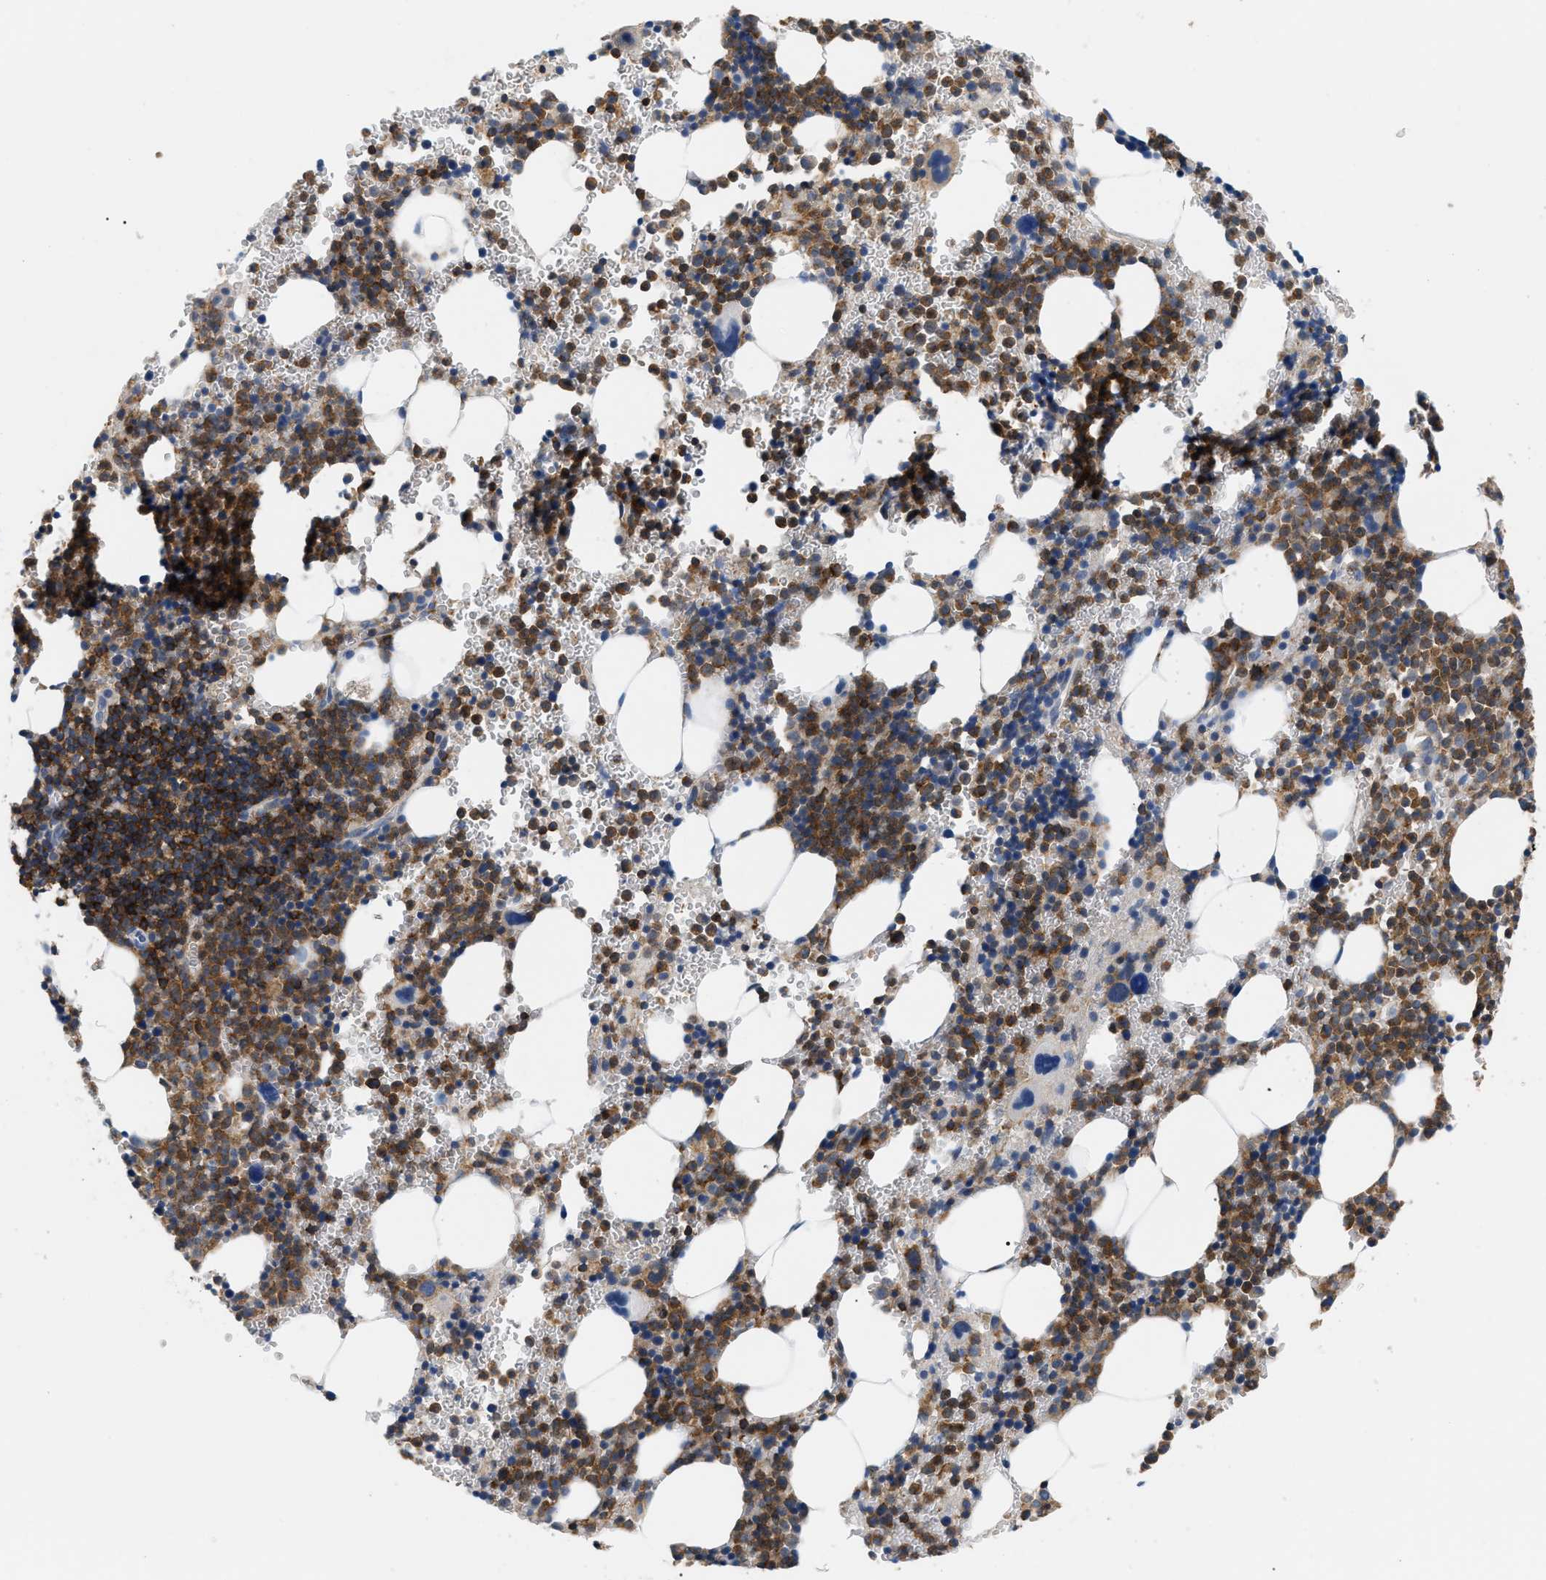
{"staining": {"intensity": "strong", "quantity": ">75%", "location": "cytoplasmic/membranous"}, "tissue": "bone marrow", "cell_type": "Hematopoietic cells", "image_type": "normal", "snomed": [{"axis": "morphology", "description": "Normal tissue, NOS"}, {"axis": "morphology", "description": "Inflammation, NOS"}, {"axis": "topography", "description": "Bone marrow"}], "caption": "IHC of unremarkable bone marrow shows high levels of strong cytoplasmic/membranous expression in approximately >75% of hematopoietic cells. Immunohistochemistry stains the protein in brown and the nuclei are stained blue.", "gene": "INPP5D", "patient": {"sex": "male", "age": 22}}